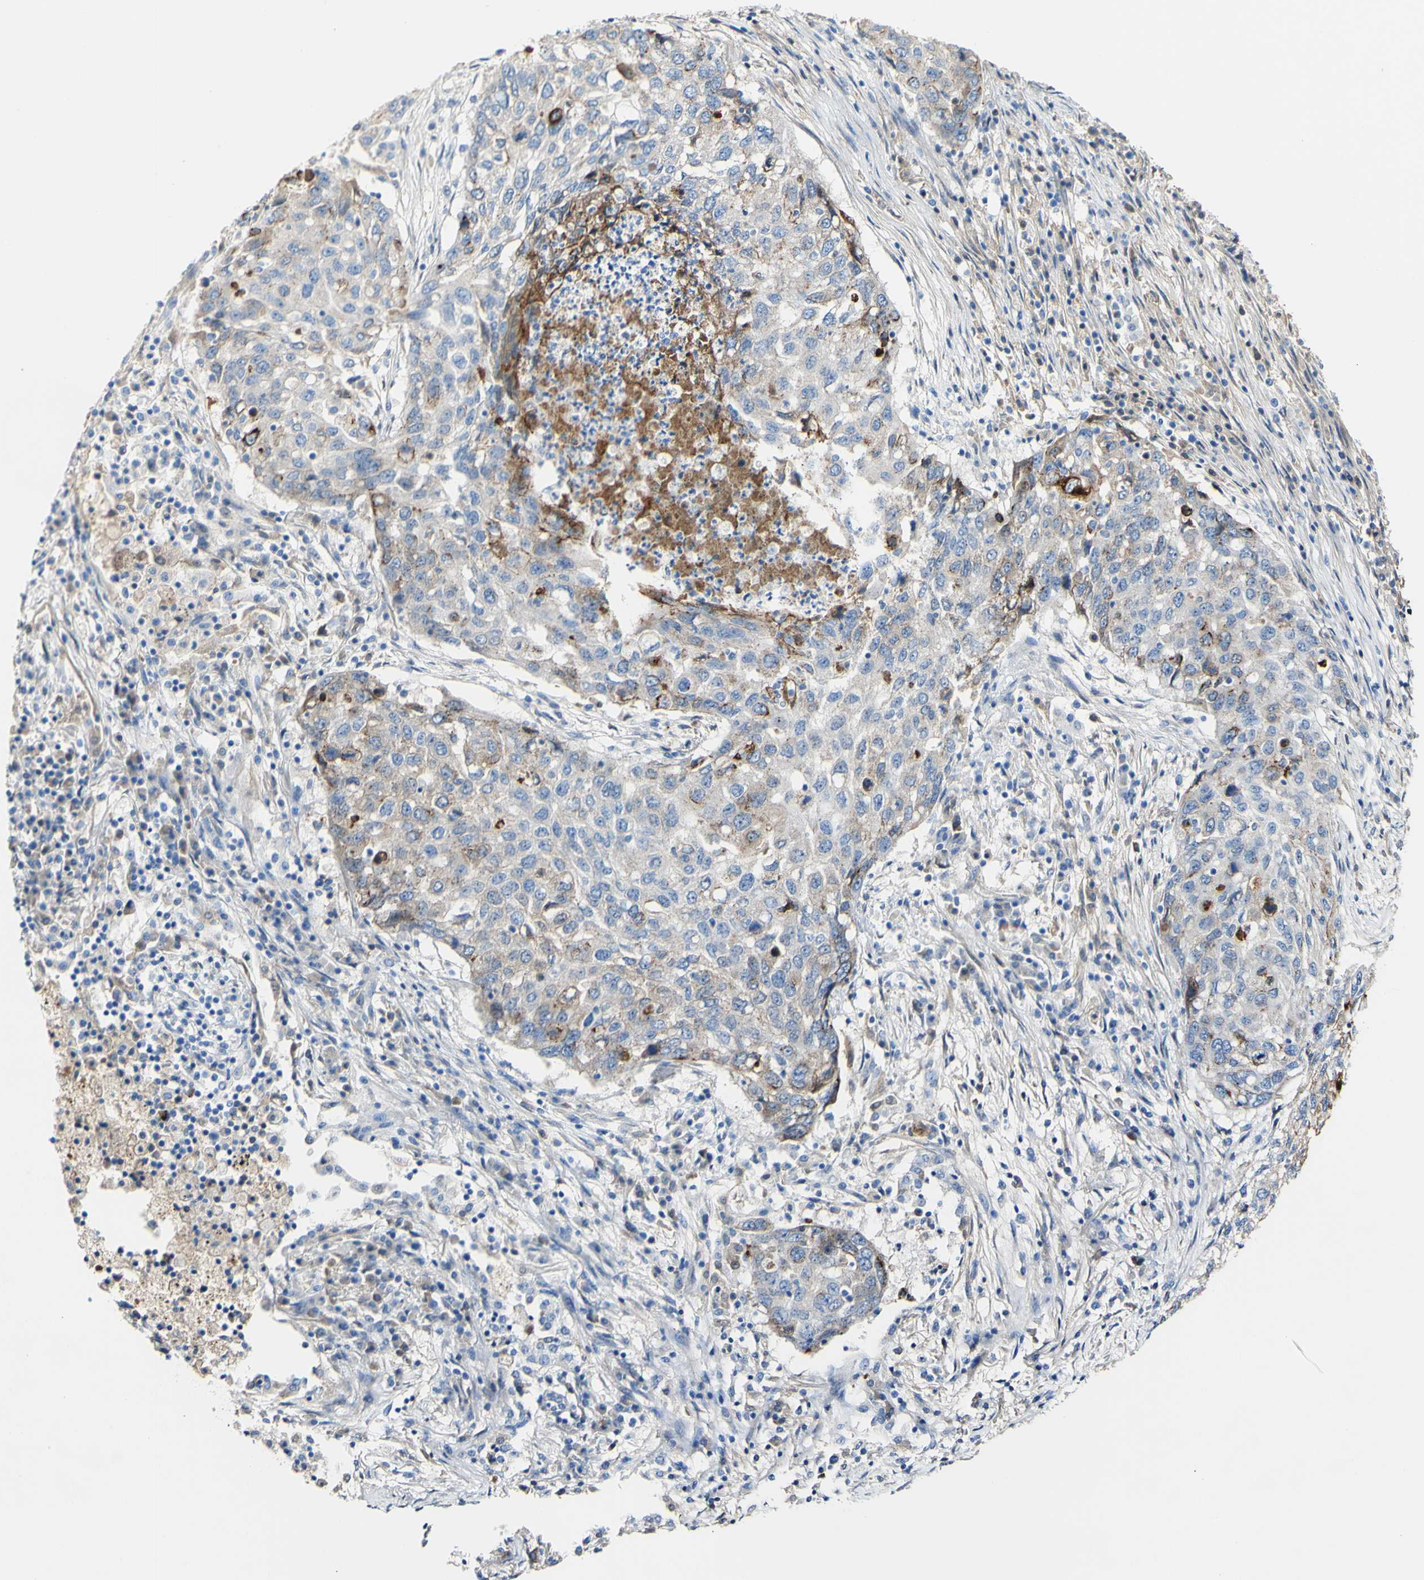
{"staining": {"intensity": "moderate", "quantity": "25%-75%", "location": "cytoplasmic/membranous"}, "tissue": "lung cancer", "cell_type": "Tumor cells", "image_type": "cancer", "snomed": [{"axis": "morphology", "description": "Squamous cell carcinoma, NOS"}, {"axis": "topography", "description": "Lung"}], "caption": "Approximately 25%-75% of tumor cells in human lung cancer (squamous cell carcinoma) demonstrate moderate cytoplasmic/membranous protein expression as visualized by brown immunohistochemical staining.", "gene": "DSC2", "patient": {"sex": "female", "age": 63}}